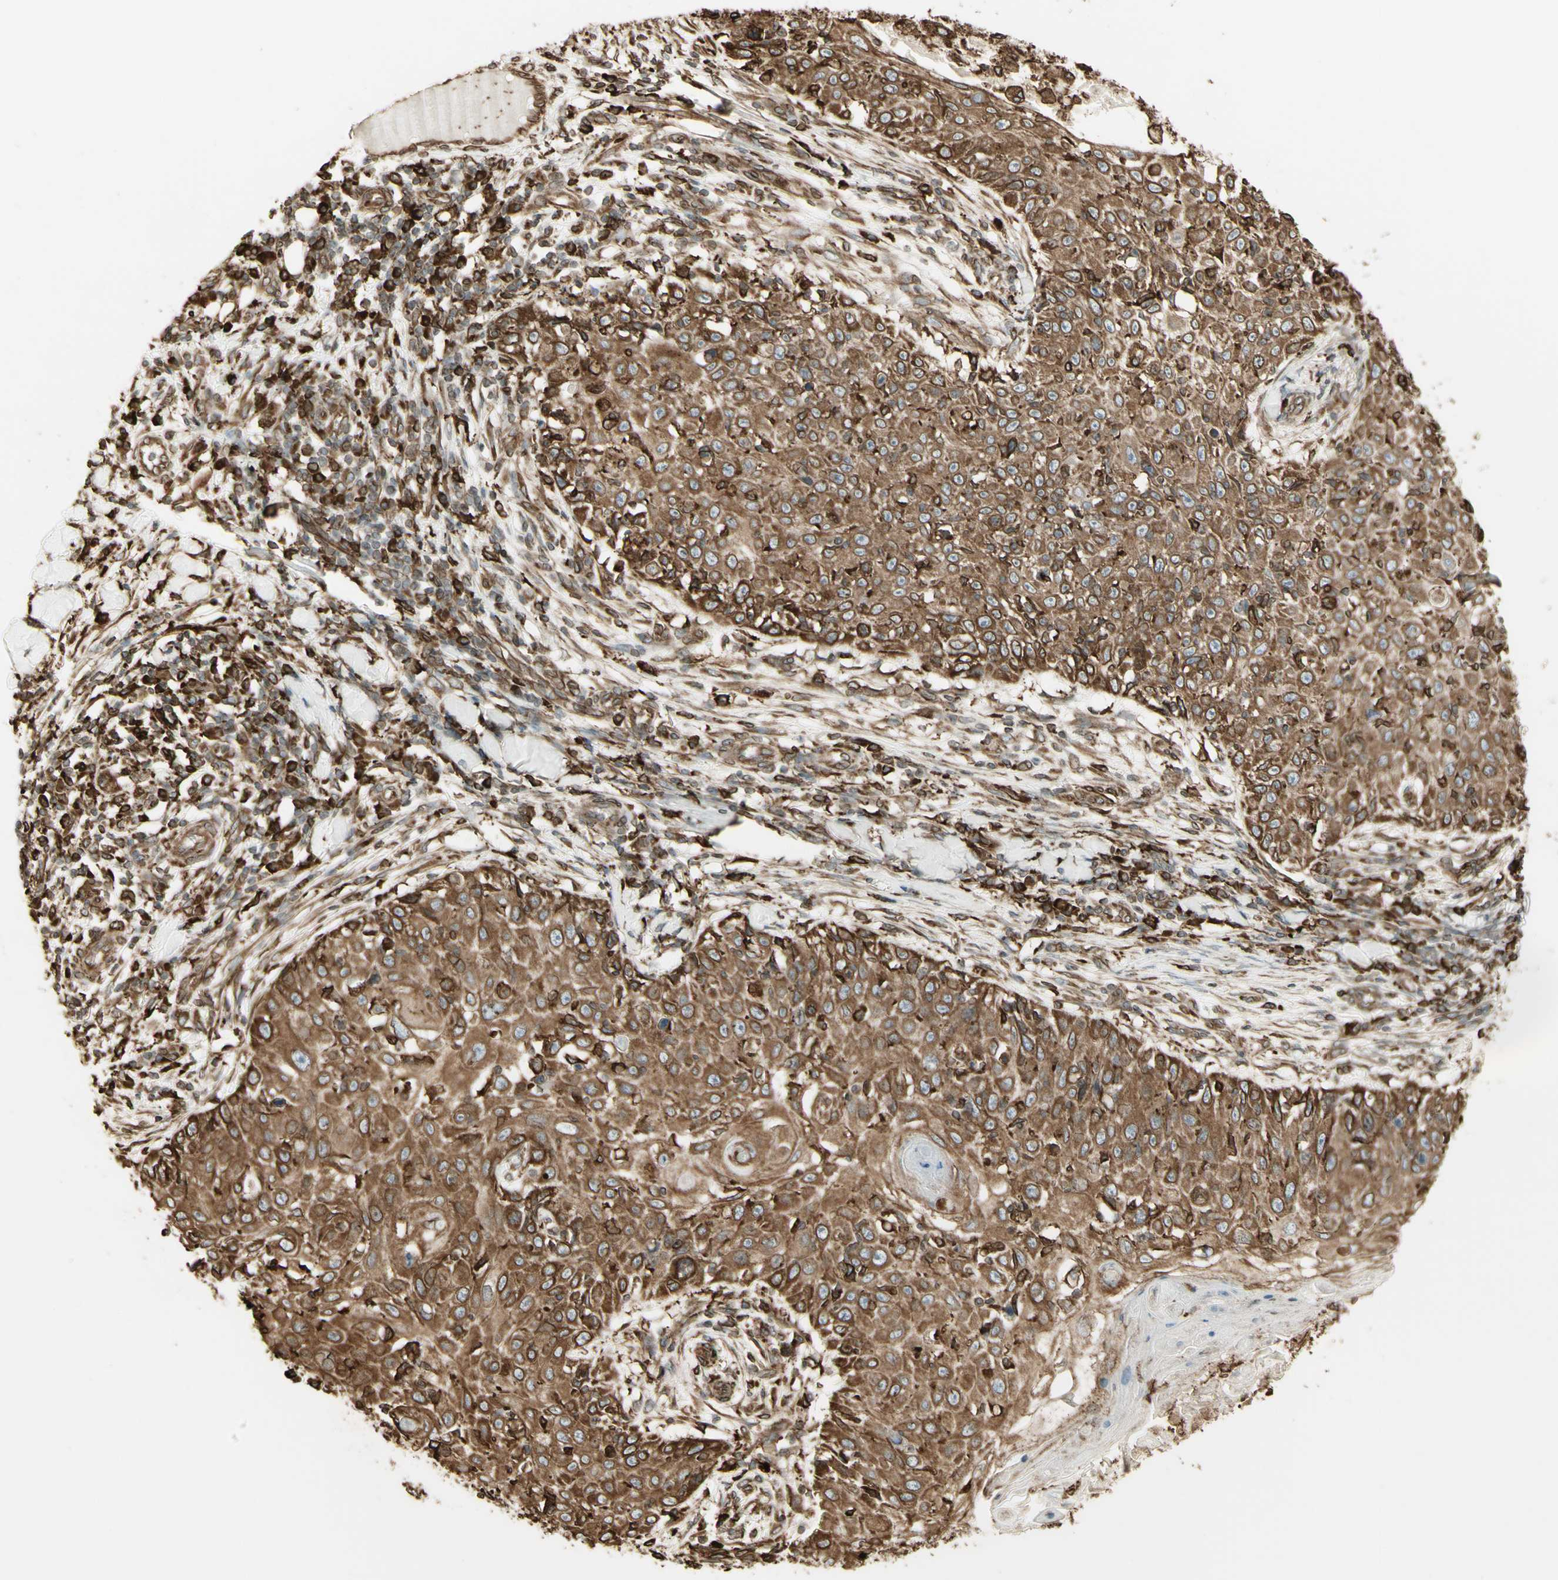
{"staining": {"intensity": "moderate", "quantity": ">75%", "location": "cytoplasmic/membranous"}, "tissue": "skin cancer", "cell_type": "Tumor cells", "image_type": "cancer", "snomed": [{"axis": "morphology", "description": "Squamous cell carcinoma, NOS"}, {"axis": "topography", "description": "Skin"}], "caption": "Moderate cytoplasmic/membranous expression is seen in about >75% of tumor cells in skin cancer (squamous cell carcinoma). (DAB (3,3'-diaminobenzidine) = brown stain, brightfield microscopy at high magnification).", "gene": "CANX", "patient": {"sex": "male", "age": 86}}